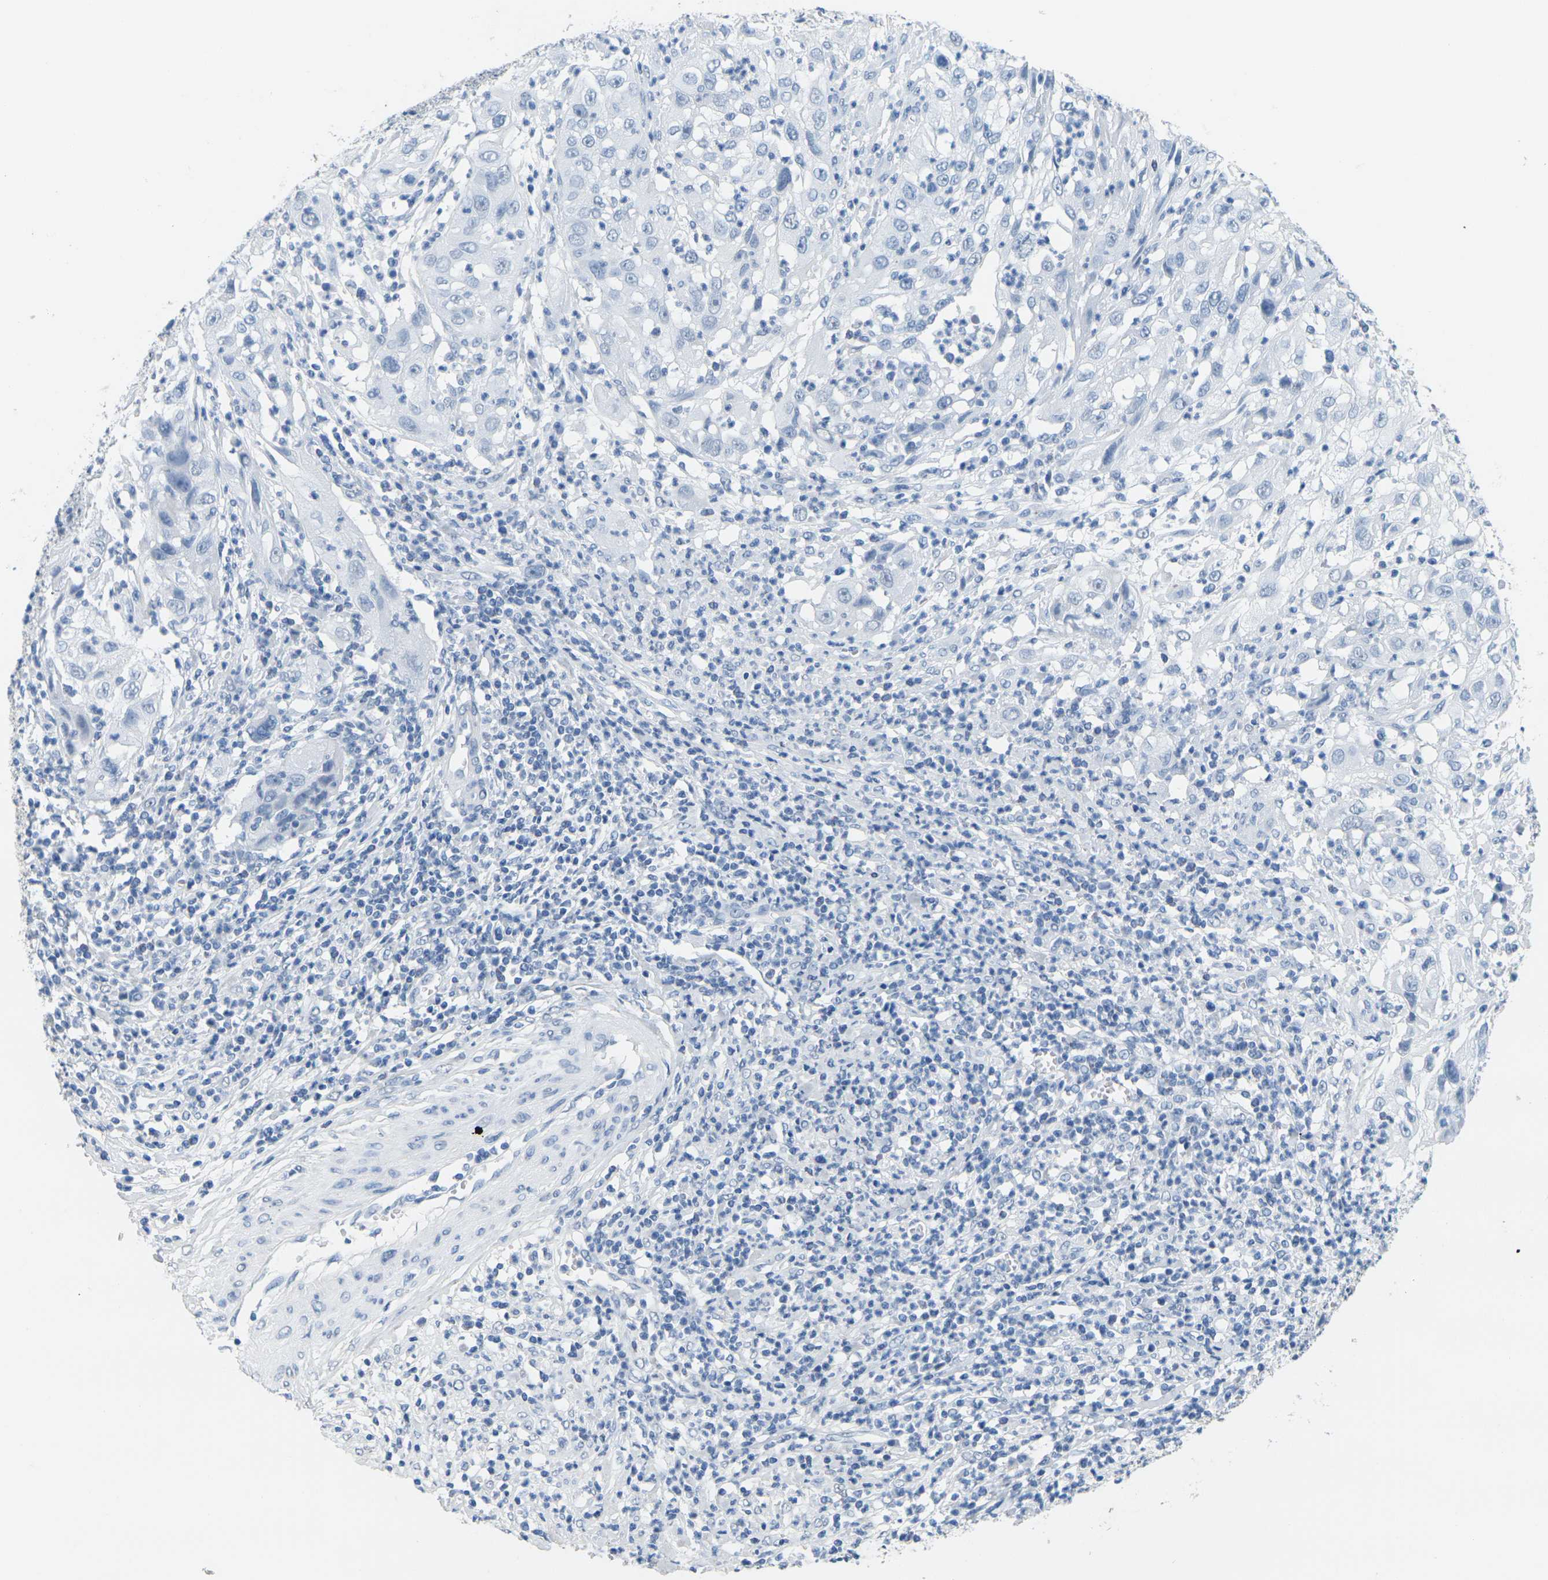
{"staining": {"intensity": "negative", "quantity": "none", "location": "none"}, "tissue": "cervical cancer", "cell_type": "Tumor cells", "image_type": "cancer", "snomed": [{"axis": "morphology", "description": "Squamous cell carcinoma, NOS"}, {"axis": "topography", "description": "Cervix"}], "caption": "IHC histopathology image of cervical cancer stained for a protein (brown), which displays no expression in tumor cells.", "gene": "CTAG1A", "patient": {"sex": "female", "age": 32}}